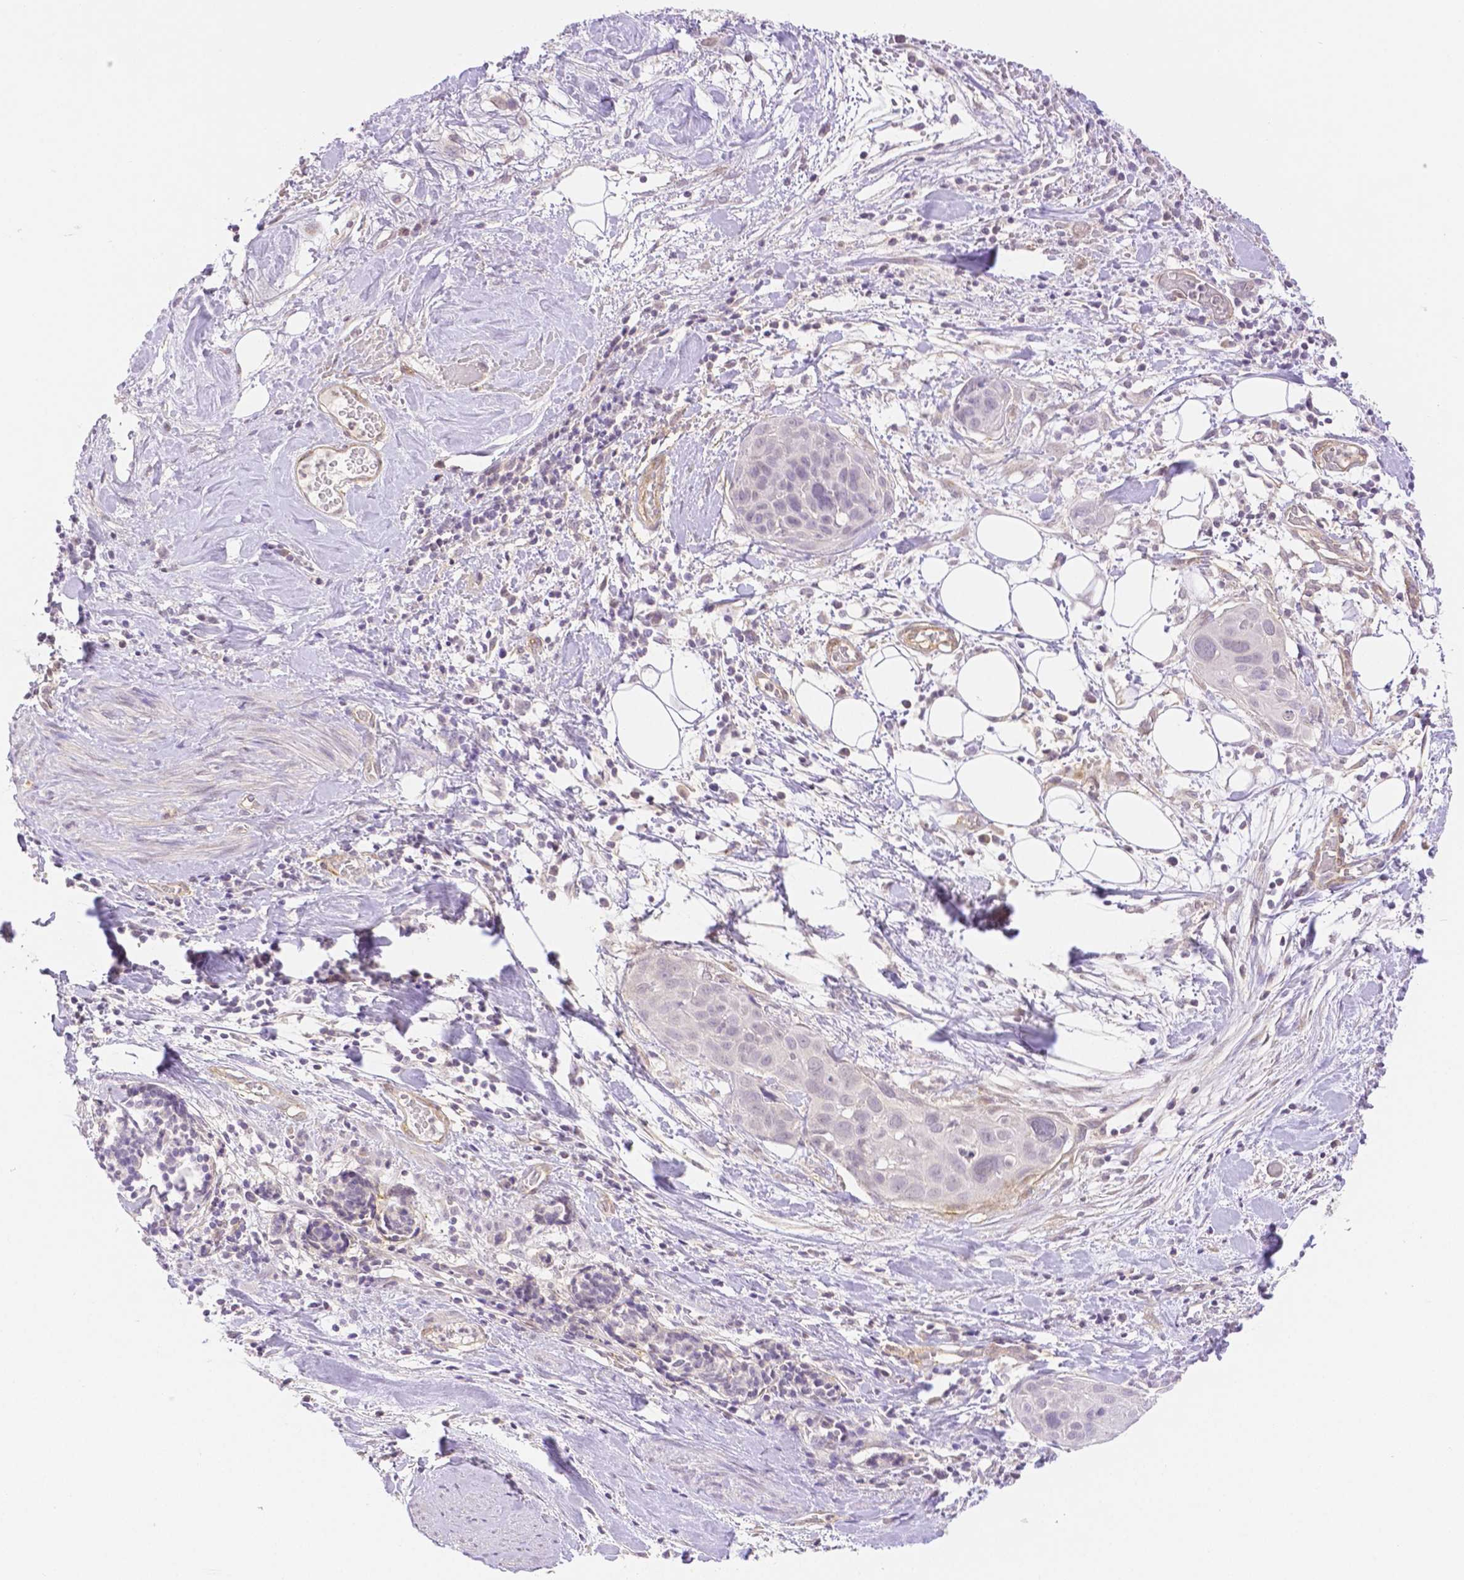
{"staining": {"intensity": "negative", "quantity": "none", "location": "none"}, "tissue": "cervical cancer", "cell_type": "Tumor cells", "image_type": "cancer", "snomed": [{"axis": "morphology", "description": "Squamous cell carcinoma, NOS"}, {"axis": "topography", "description": "Cervix"}], "caption": "Immunohistochemistry (IHC) image of cervical cancer stained for a protein (brown), which shows no staining in tumor cells.", "gene": "THY1", "patient": {"sex": "female", "age": 39}}